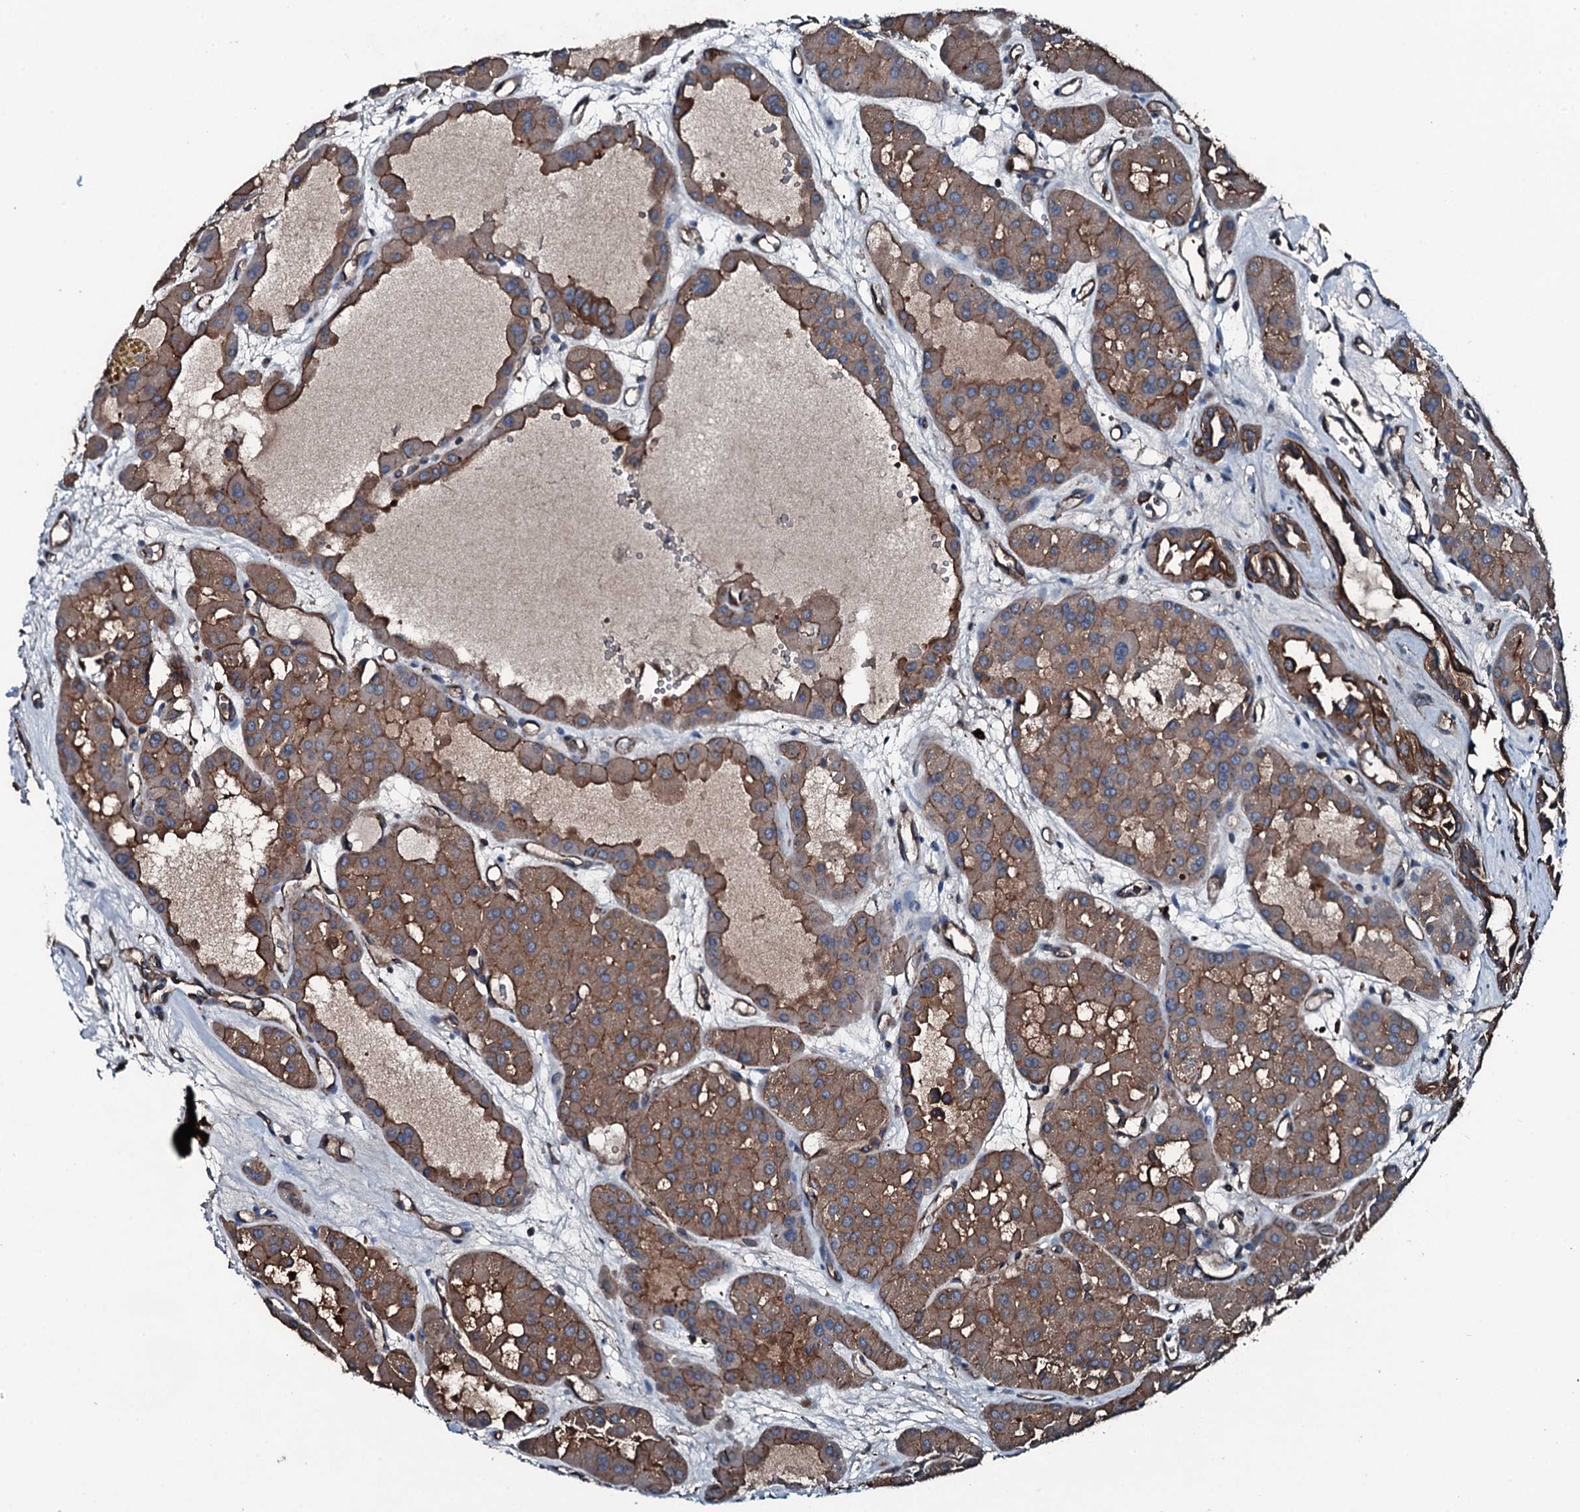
{"staining": {"intensity": "moderate", "quantity": ">75%", "location": "cytoplasmic/membranous"}, "tissue": "renal cancer", "cell_type": "Tumor cells", "image_type": "cancer", "snomed": [{"axis": "morphology", "description": "Carcinoma, NOS"}, {"axis": "topography", "description": "Kidney"}], "caption": "Immunohistochemistry of carcinoma (renal) shows medium levels of moderate cytoplasmic/membranous positivity in approximately >75% of tumor cells.", "gene": "SLC25A38", "patient": {"sex": "female", "age": 75}}